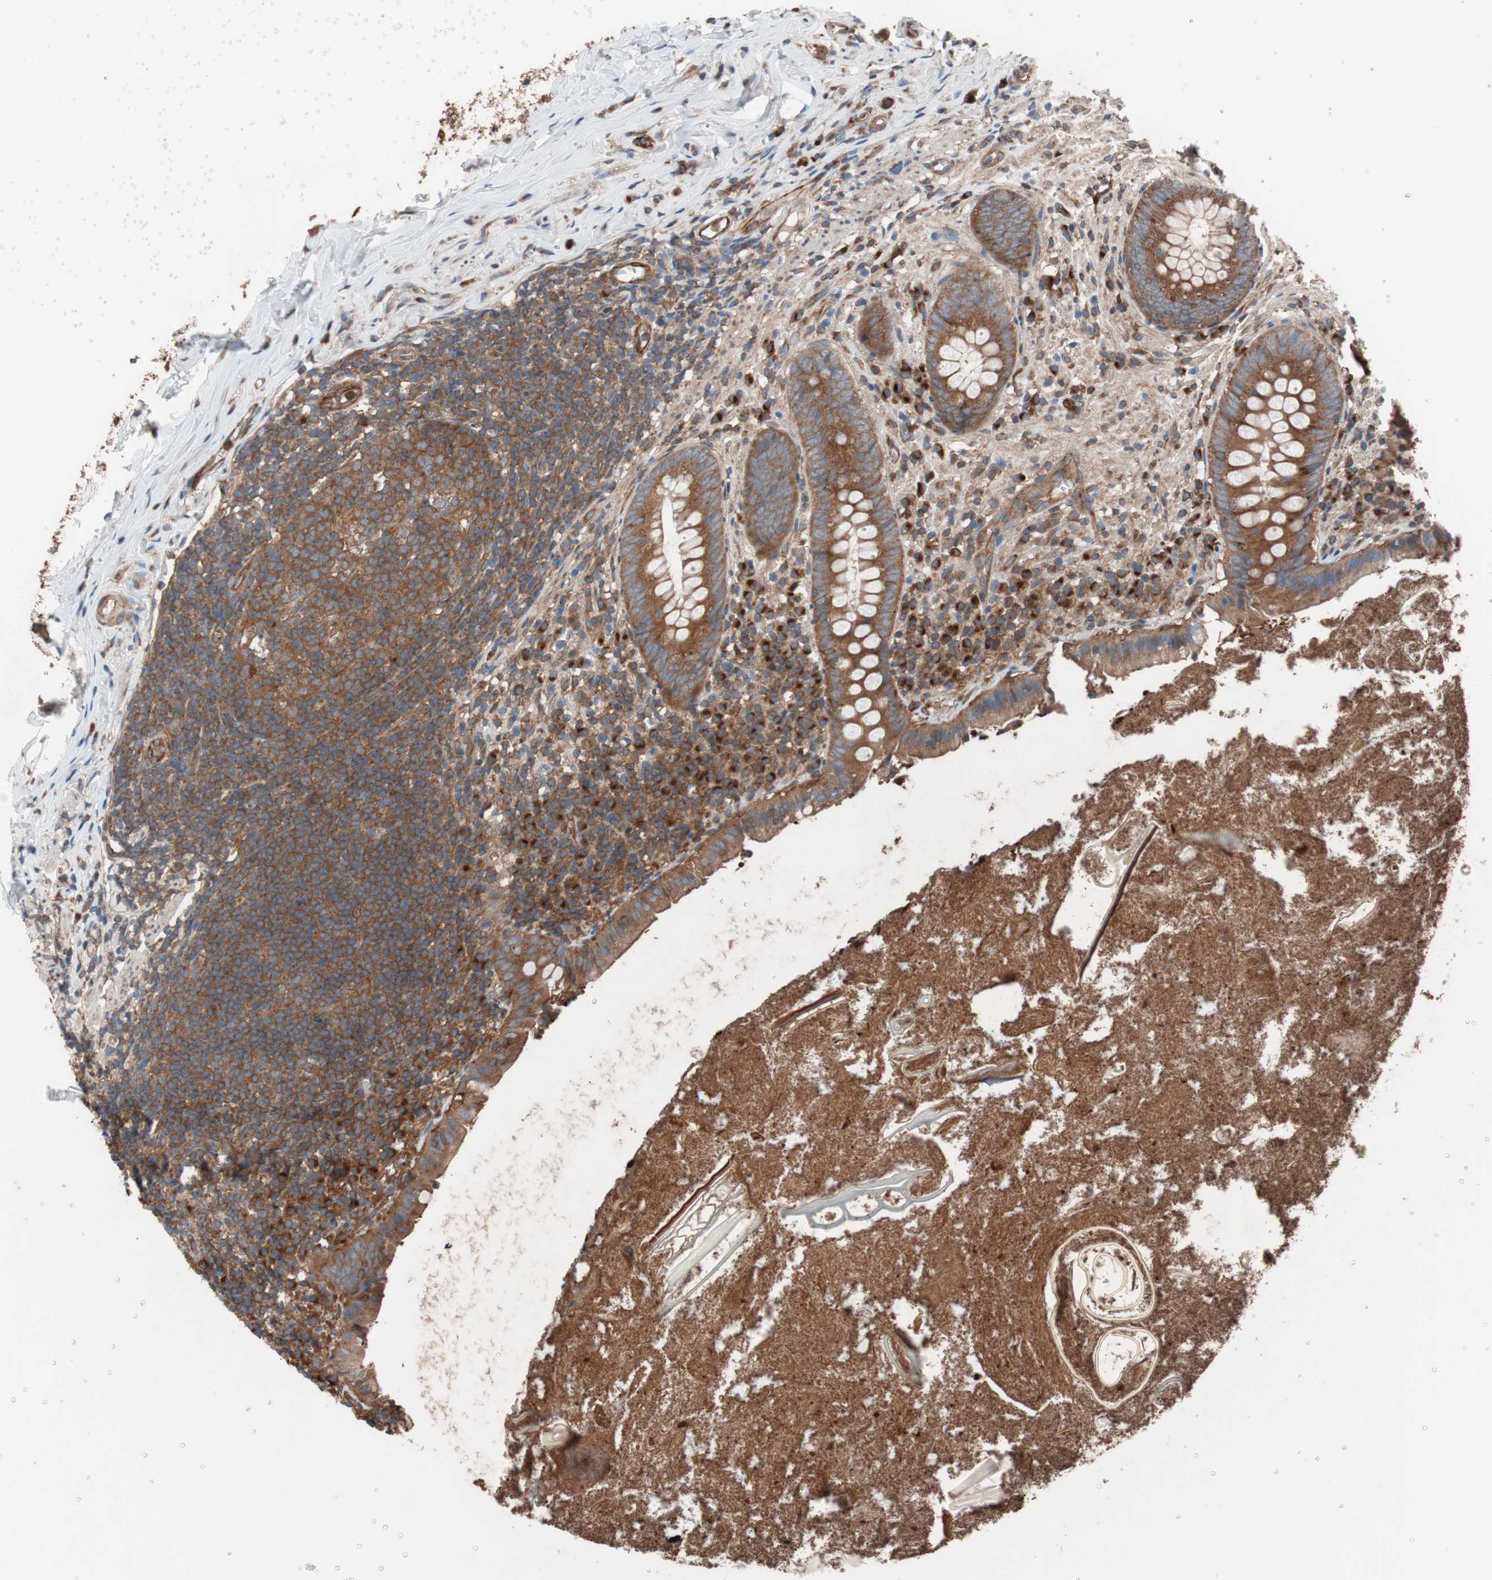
{"staining": {"intensity": "moderate", "quantity": ">75%", "location": "cytoplasmic/membranous"}, "tissue": "appendix", "cell_type": "Glandular cells", "image_type": "normal", "snomed": [{"axis": "morphology", "description": "Normal tissue, NOS"}, {"axis": "topography", "description": "Appendix"}], "caption": "Protein analysis of benign appendix shows moderate cytoplasmic/membranous expression in approximately >75% of glandular cells. (DAB (3,3'-diaminobenzidine) IHC with brightfield microscopy, high magnification).", "gene": "SEC31A", "patient": {"sex": "male", "age": 52}}